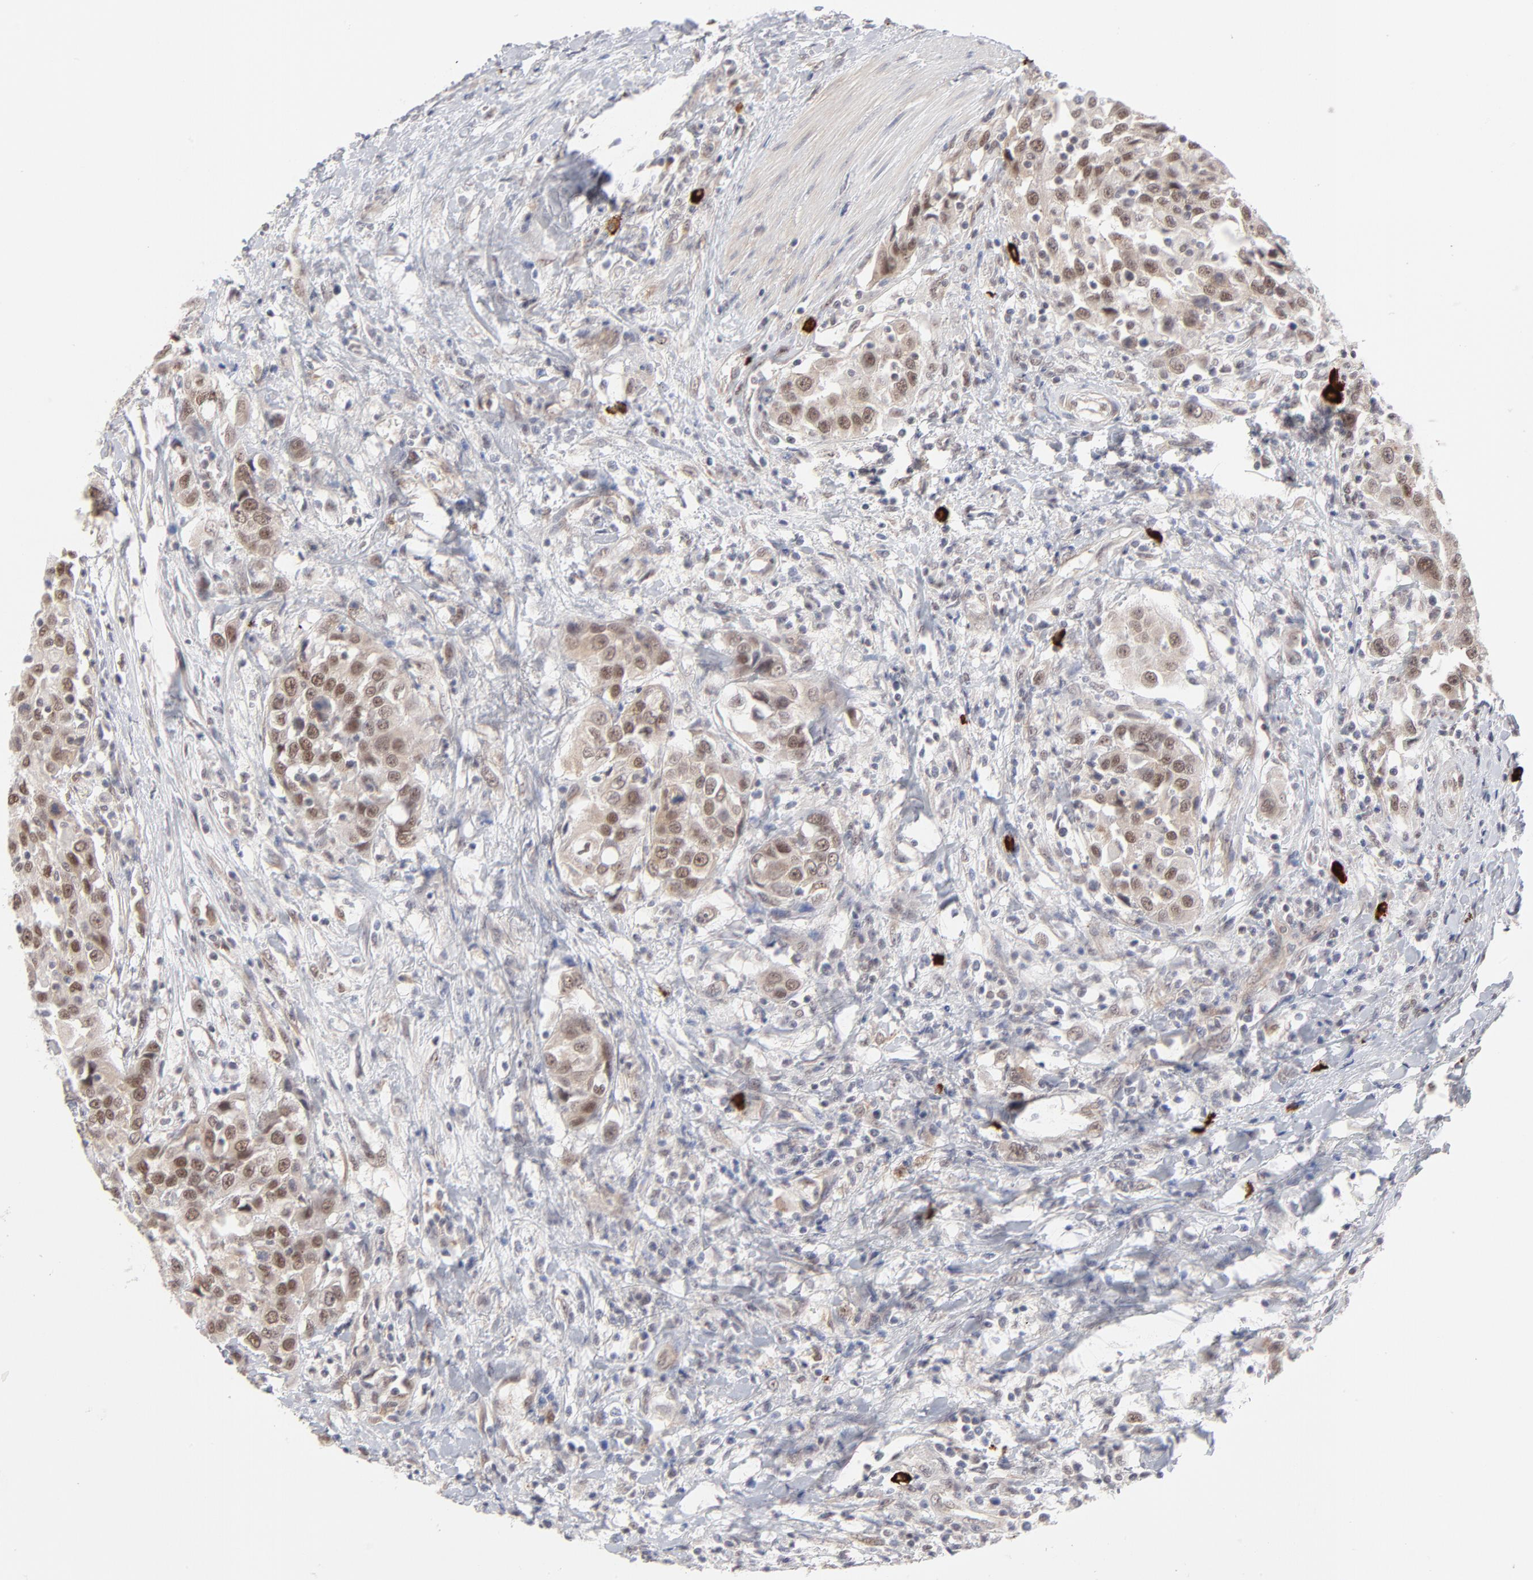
{"staining": {"intensity": "moderate", "quantity": ">75%", "location": "cytoplasmic/membranous,nuclear"}, "tissue": "urothelial cancer", "cell_type": "Tumor cells", "image_type": "cancer", "snomed": [{"axis": "morphology", "description": "Urothelial carcinoma, High grade"}, {"axis": "topography", "description": "Urinary bladder"}], "caption": "Human urothelial cancer stained for a protein (brown) shows moderate cytoplasmic/membranous and nuclear positive positivity in approximately >75% of tumor cells.", "gene": "NBN", "patient": {"sex": "female", "age": 80}}